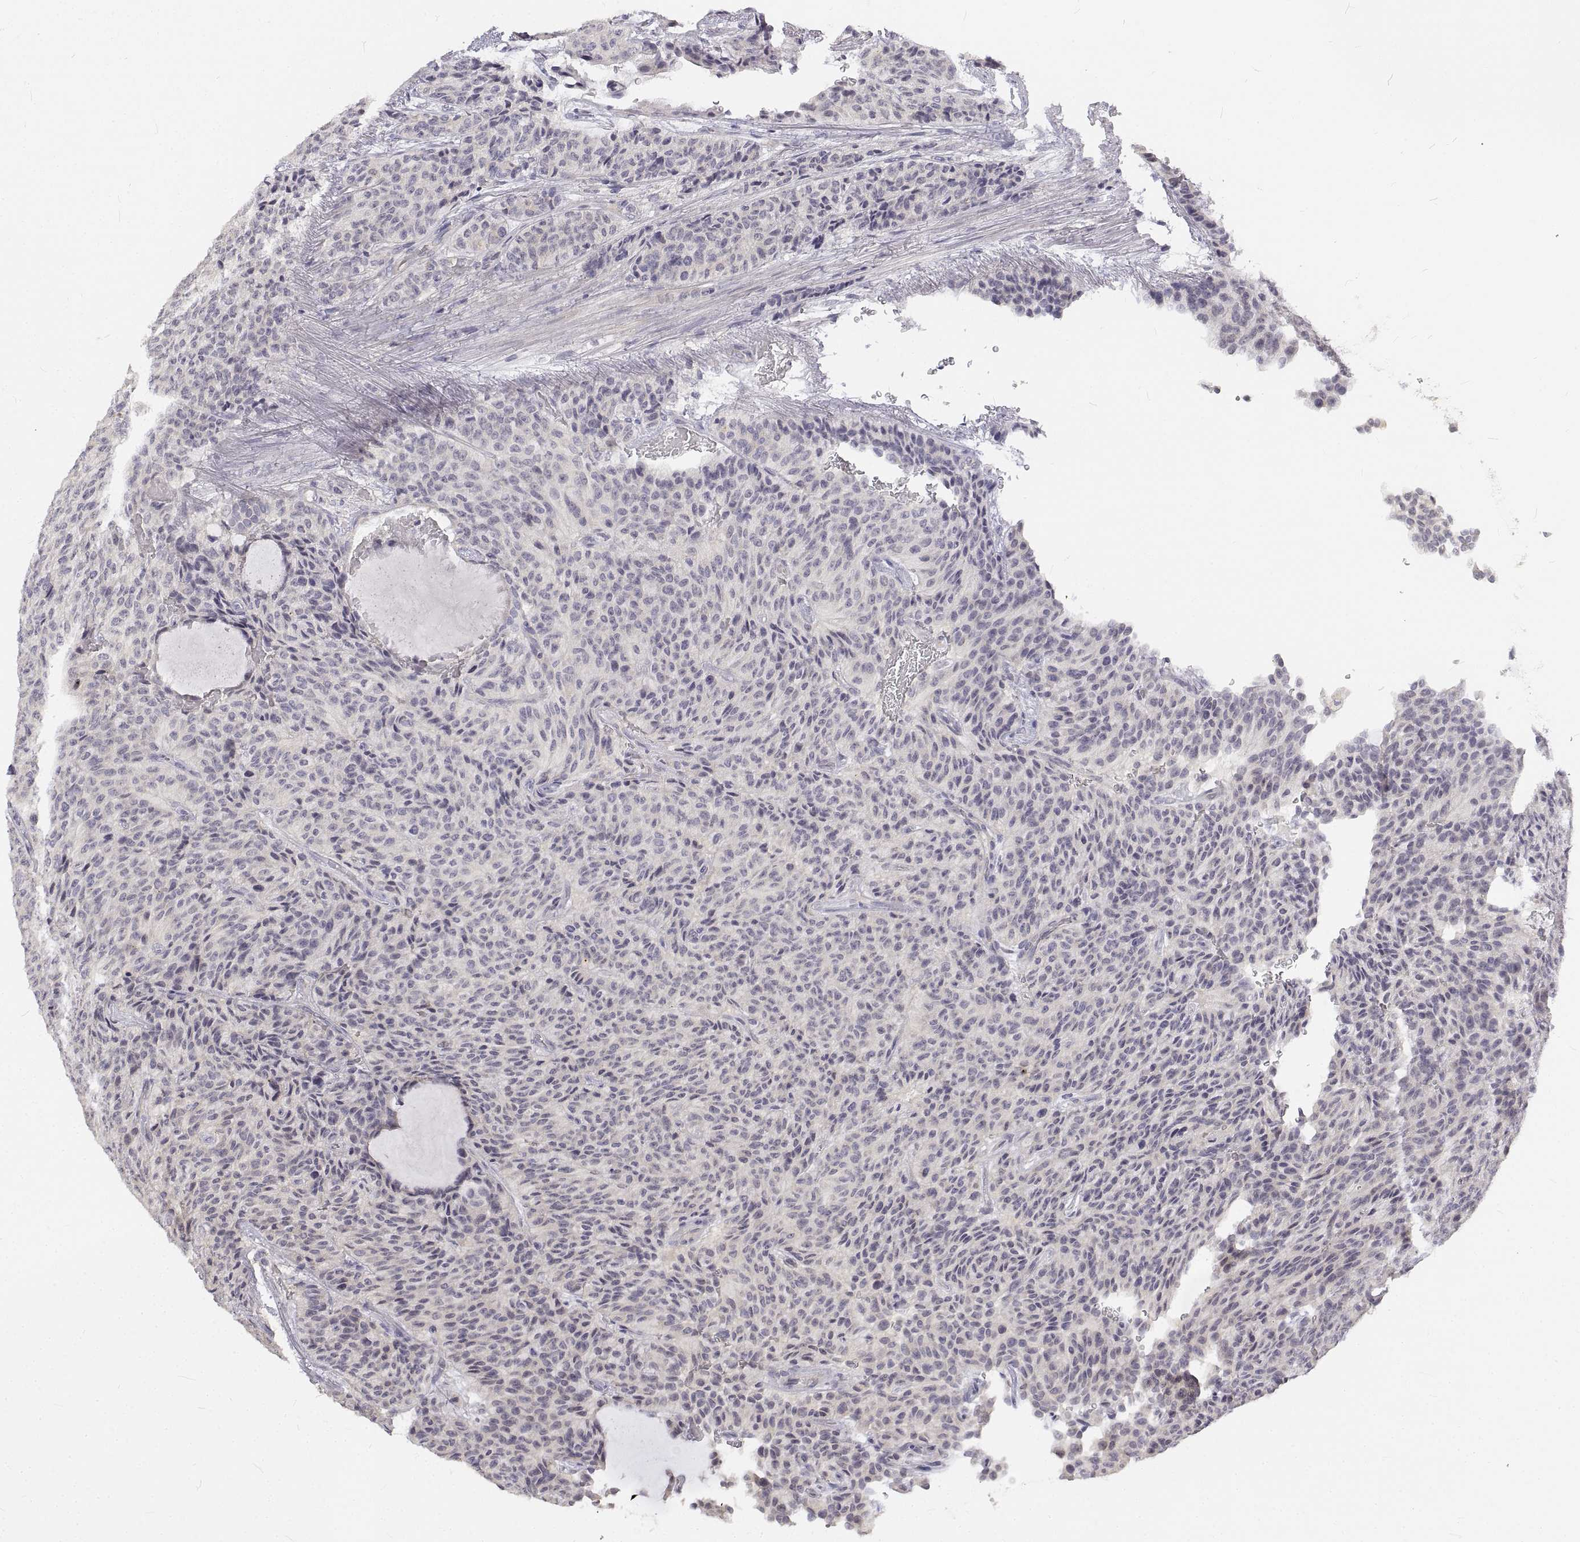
{"staining": {"intensity": "negative", "quantity": "none", "location": "none"}, "tissue": "carcinoid", "cell_type": "Tumor cells", "image_type": "cancer", "snomed": [{"axis": "morphology", "description": "Carcinoid, malignant, NOS"}, {"axis": "topography", "description": "Lung"}], "caption": "The IHC histopathology image has no significant staining in tumor cells of malignant carcinoid tissue.", "gene": "ANO2", "patient": {"sex": "male", "age": 71}}